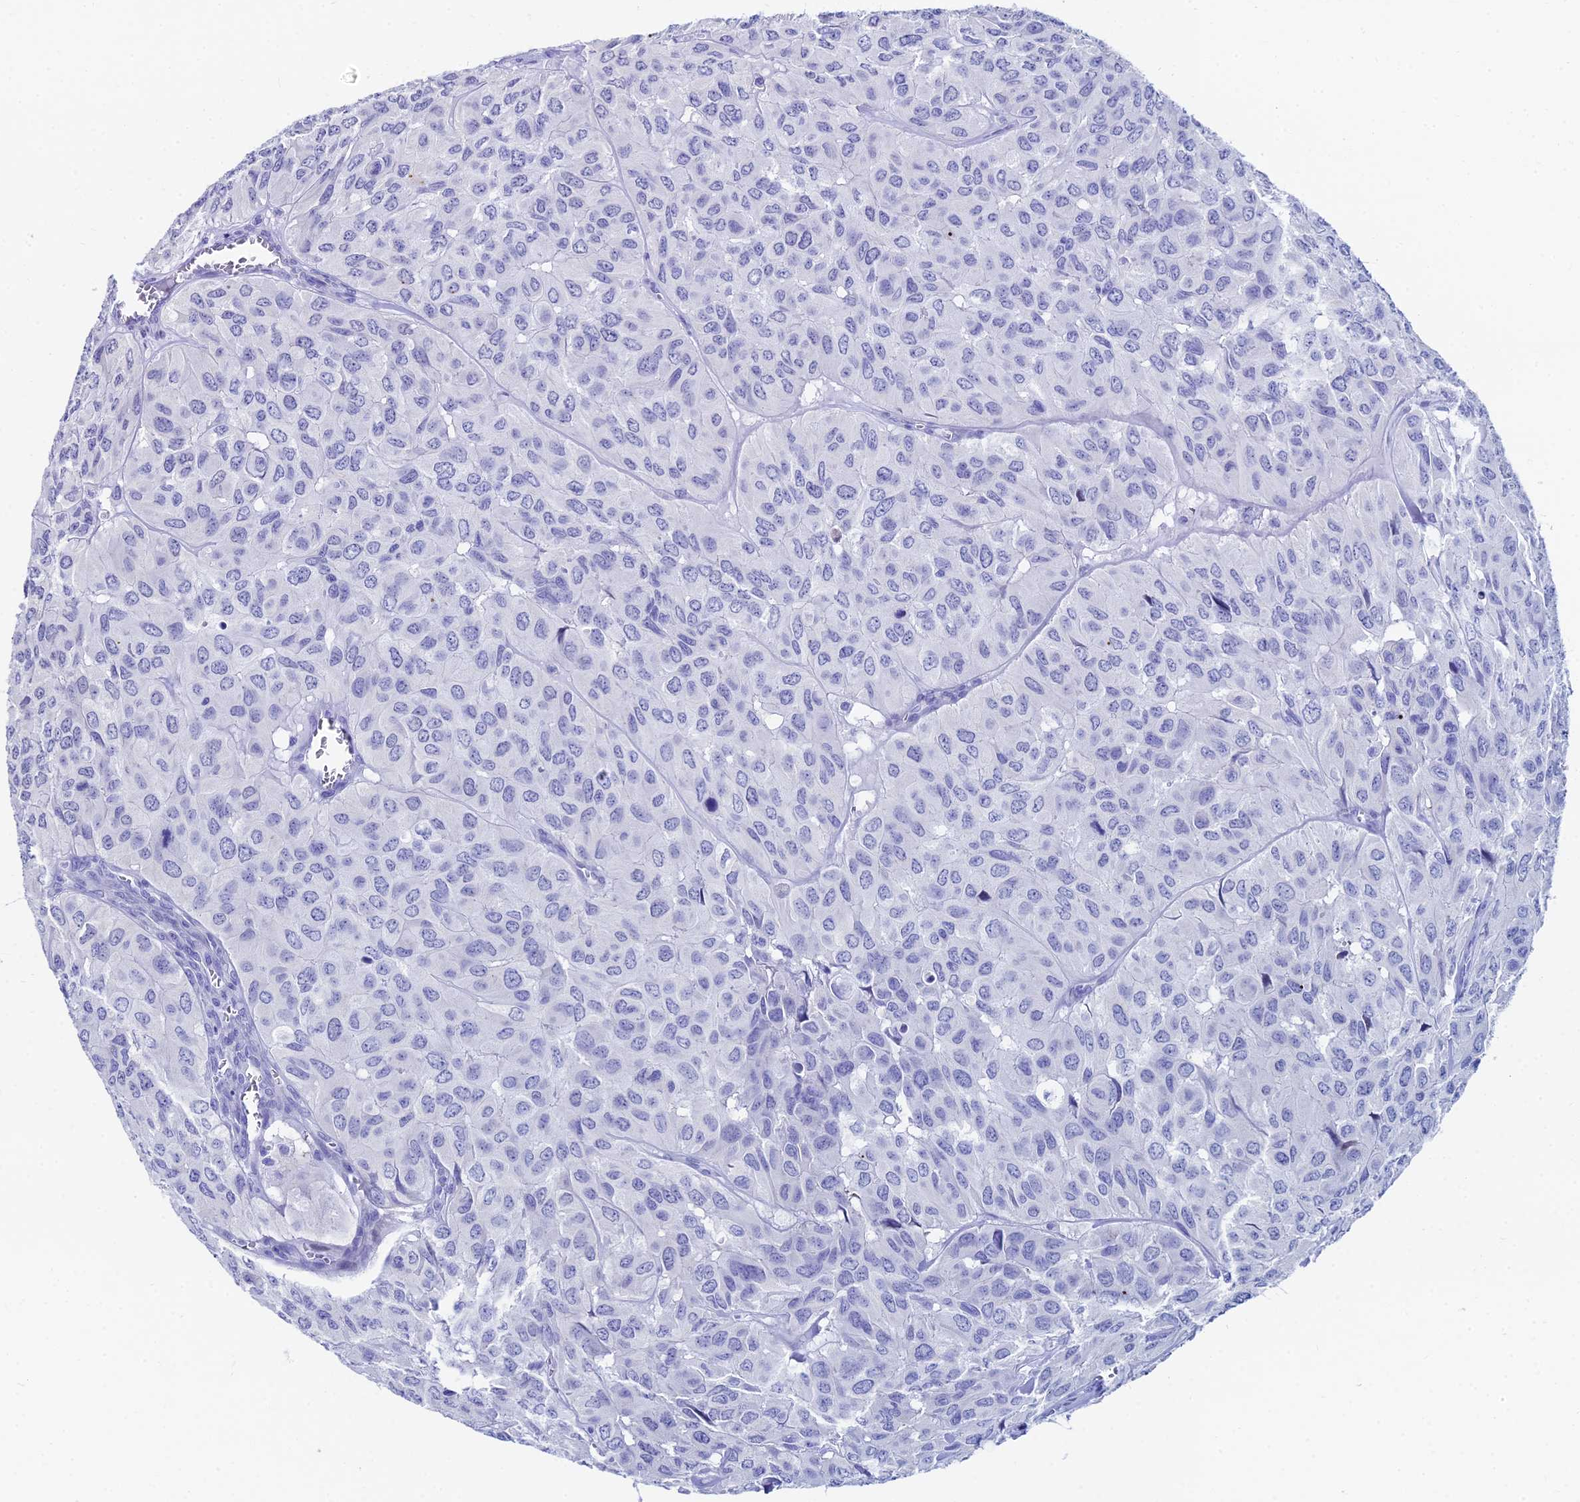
{"staining": {"intensity": "negative", "quantity": "none", "location": "none"}, "tissue": "head and neck cancer", "cell_type": "Tumor cells", "image_type": "cancer", "snomed": [{"axis": "morphology", "description": "Adenocarcinoma, NOS"}, {"axis": "topography", "description": "Salivary gland, NOS"}, {"axis": "topography", "description": "Head-Neck"}], "caption": "IHC micrograph of human head and neck adenocarcinoma stained for a protein (brown), which reveals no expression in tumor cells.", "gene": "HSPA1L", "patient": {"sex": "female", "age": 76}}